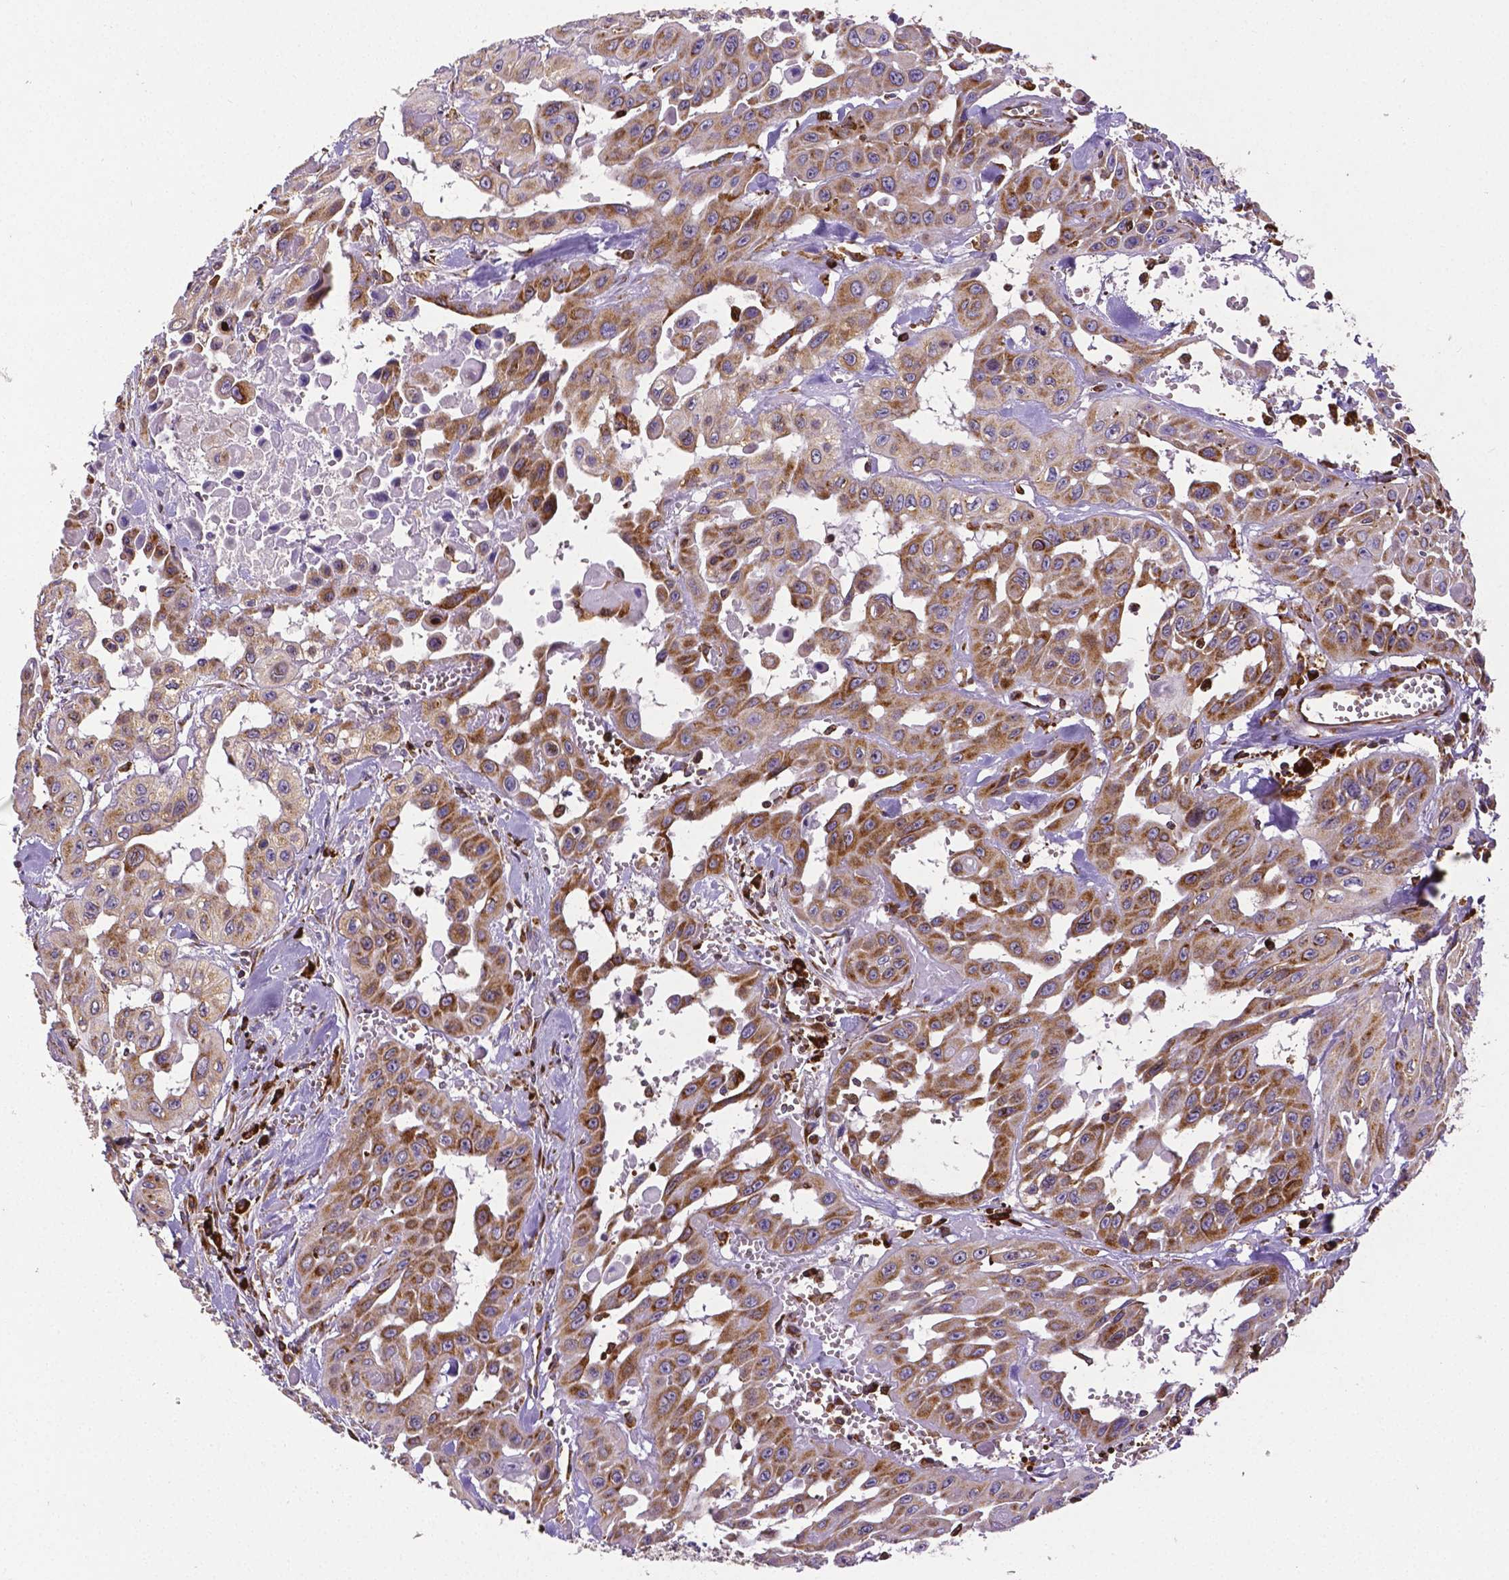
{"staining": {"intensity": "strong", "quantity": ">75%", "location": "cytoplasmic/membranous"}, "tissue": "head and neck cancer", "cell_type": "Tumor cells", "image_type": "cancer", "snomed": [{"axis": "morphology", "description": "Adenocarcinoma, NOS"}, {"axis": "topography", "description": "Head-Neck"}], "caption": "High-power microscopy captured an immunohistochemistry (IHC) photomicrograph of head and neck adenocarcinoma, revealing strong cytoplasmic/membranous expression in approximately >75% of tumor cells.", "gene": "MTDH", "patient": {"sex": "male", "age": 73}}